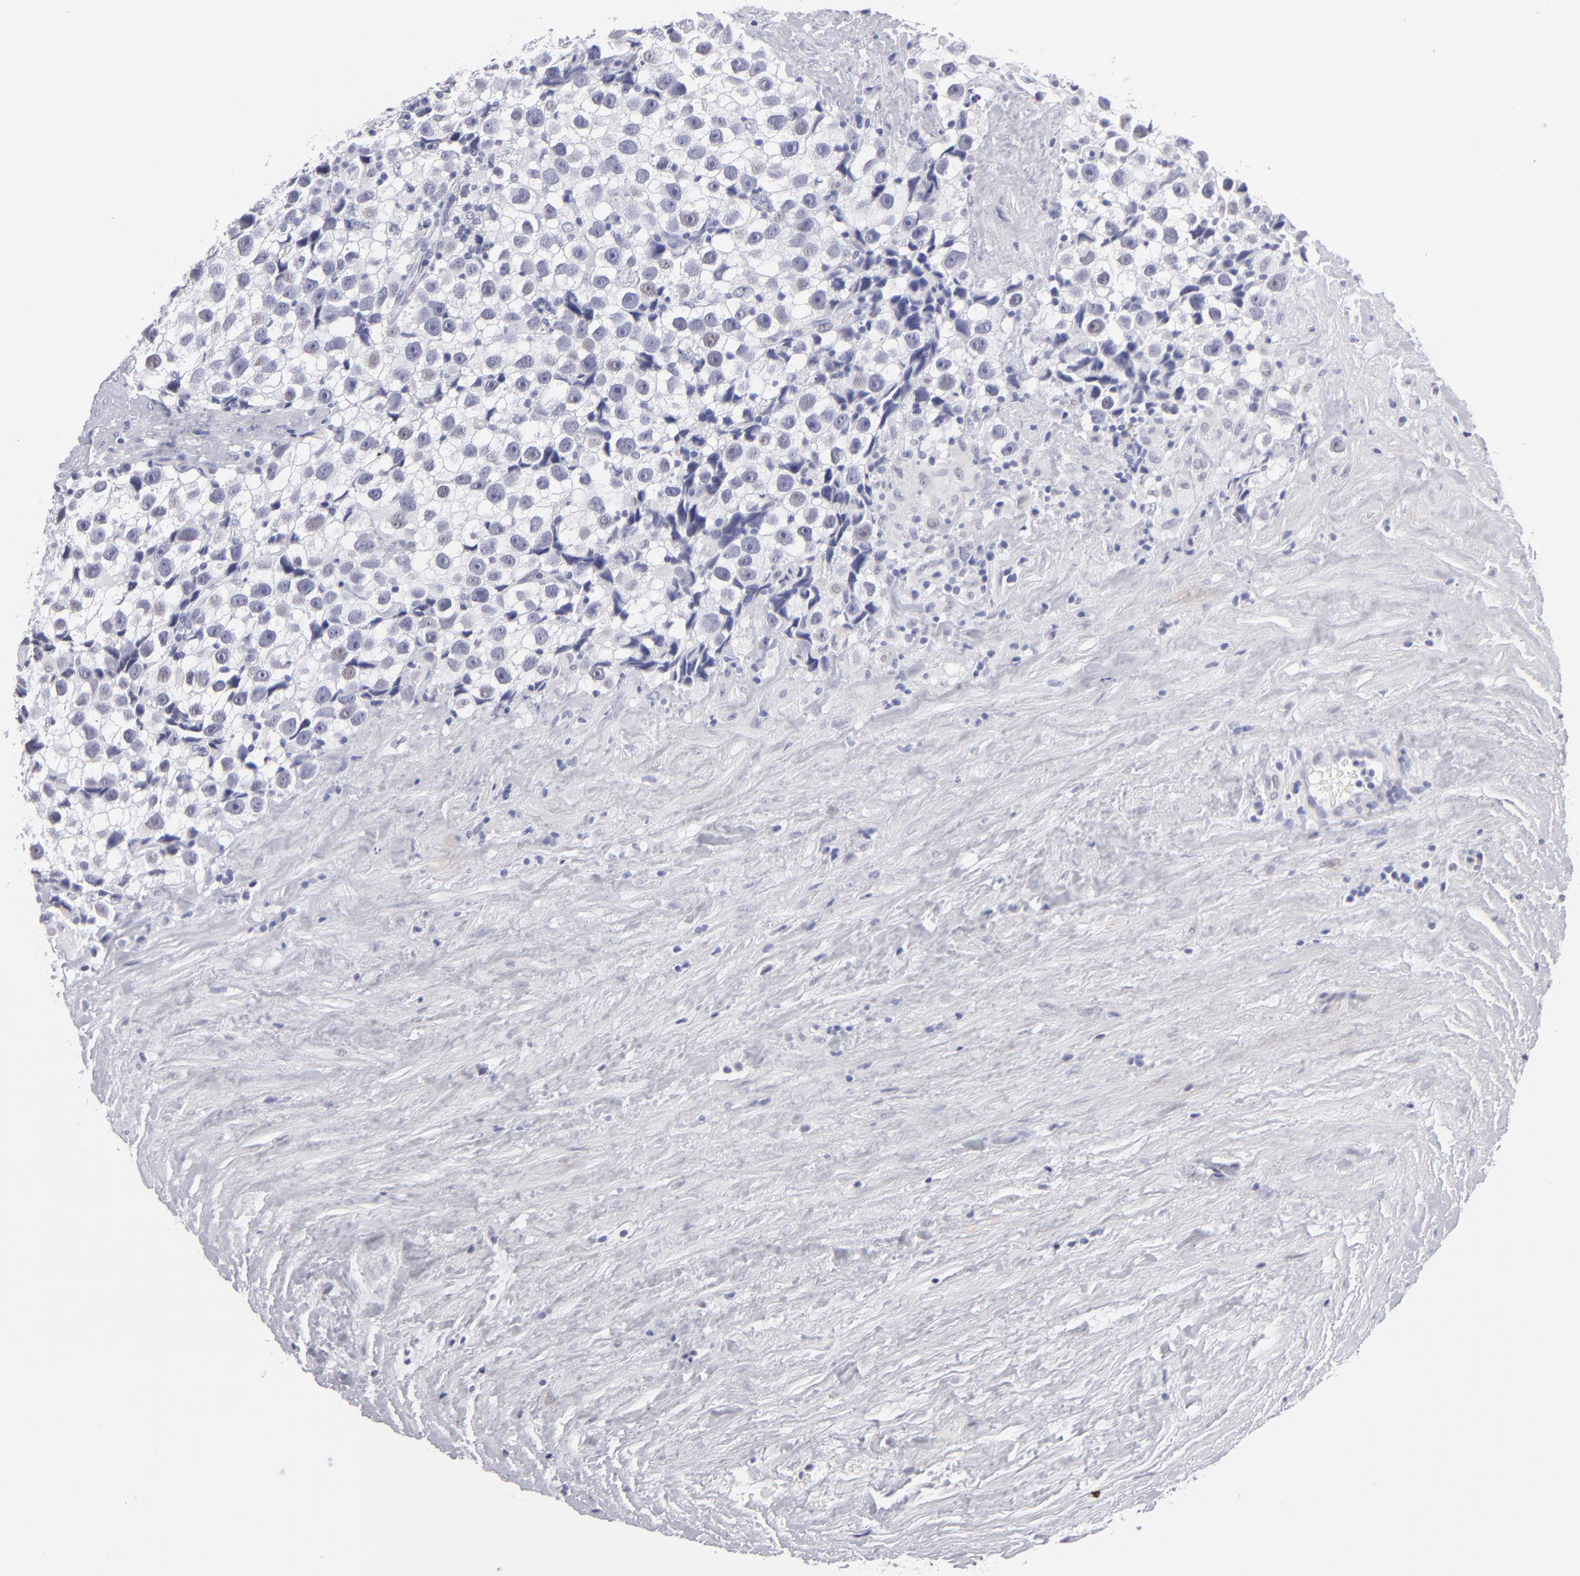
{"staining": {"intensity": "negative", "quantity": "none", "location": "none"}, "tissue": "testis cancer", "cell_type": "Tumor cells", "image_type": "cancer", "snomed": [{"axis": "morphology", "description": "Seminoma, NOS"}, {"axis": "topography", "description": "Testis"}], "caption": "Tumor cells are negative for brown protein staining in seminoma (testis).", "gene": "ALDOB", "patient": {"sex": "male", "age": 43}}